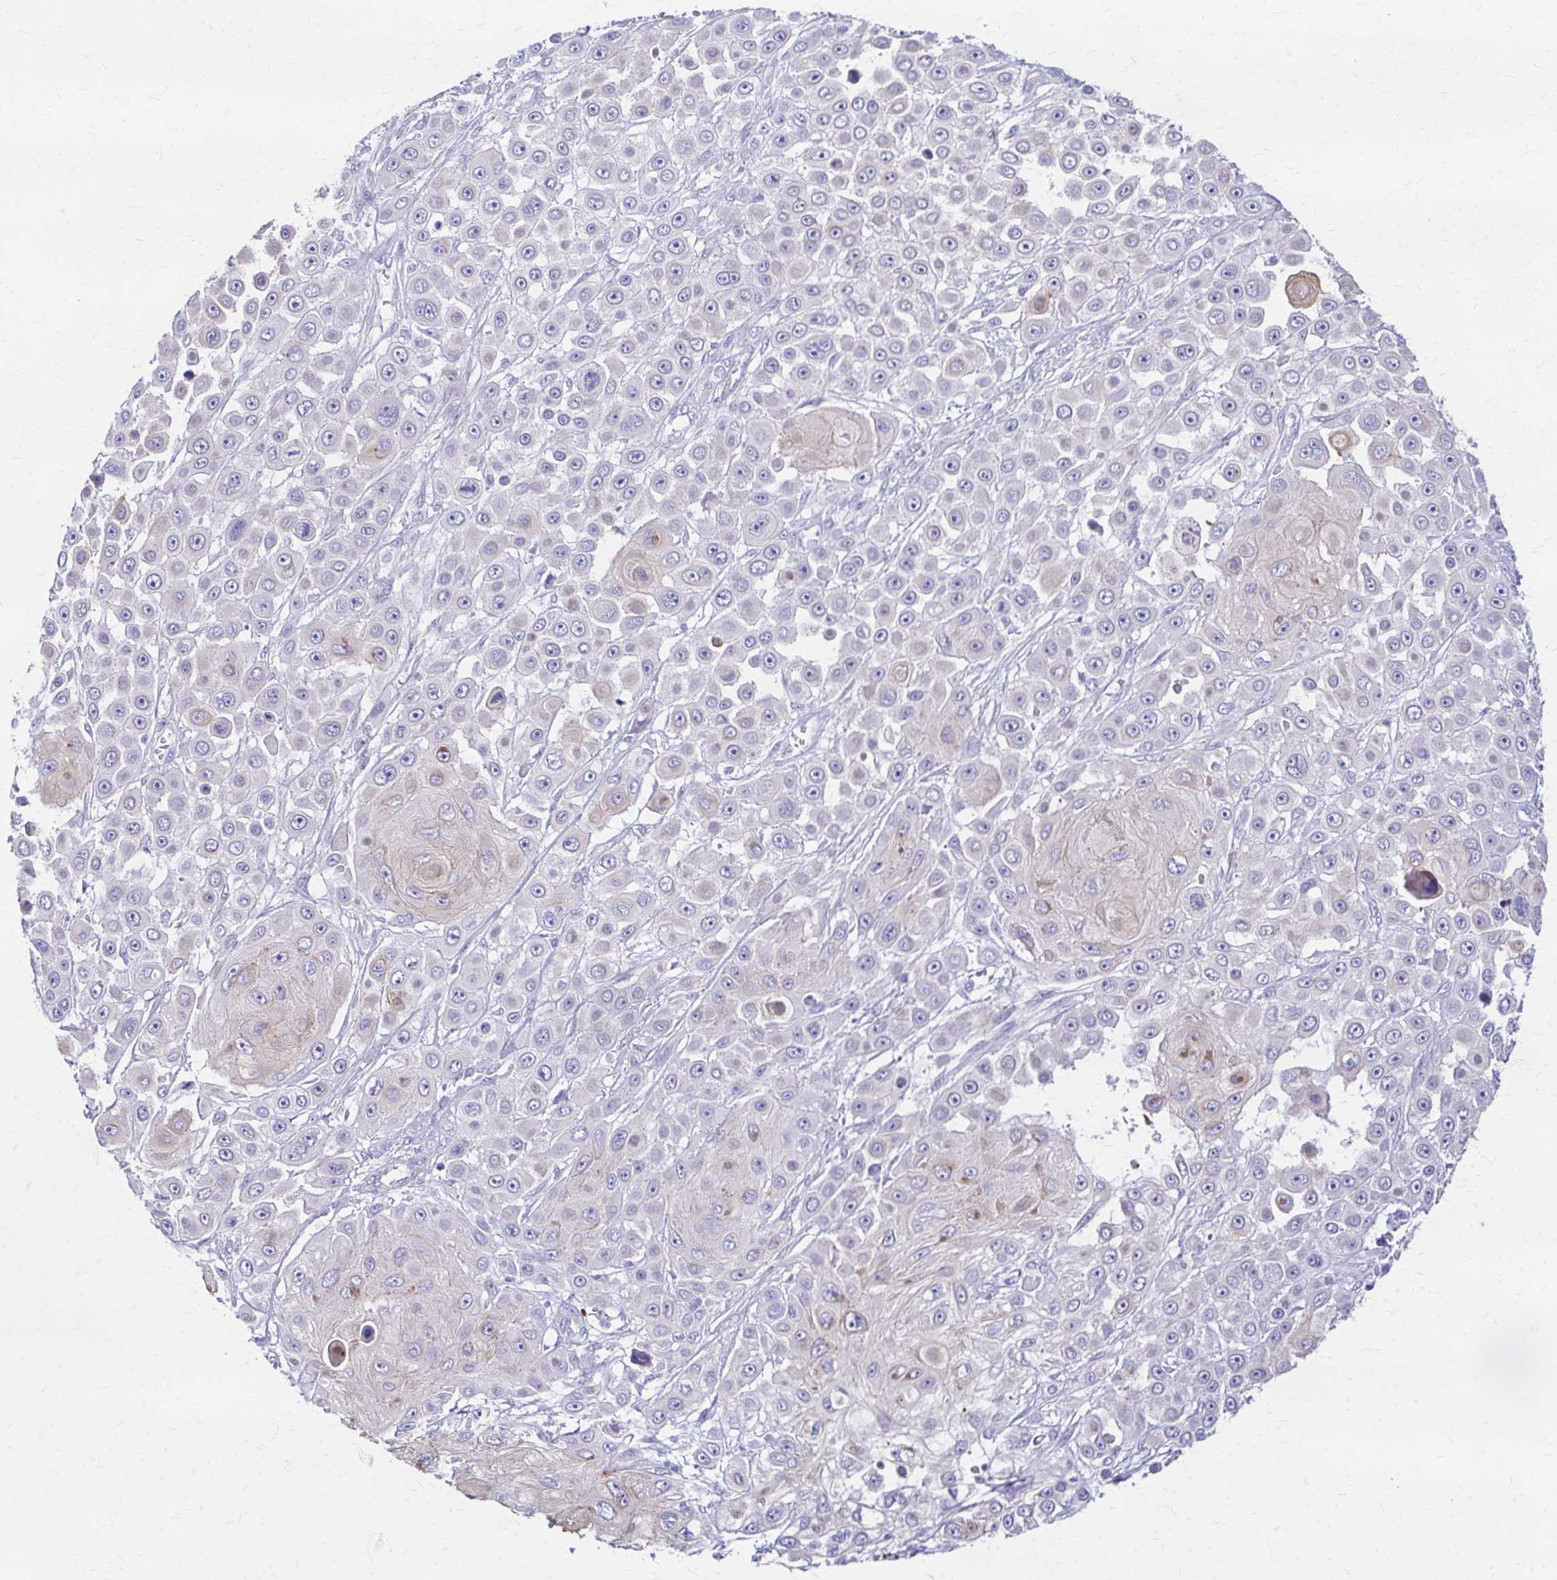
{"staining": {"intensity": "negative", "quantity": "none", "location": "none"}, "tissue": "skin cancer", "cell_type": "Tumor cells", "image_type": "cancer", "snomed": [{"axis": "morphology", "description": "Squamous cell carcinoma, NOS"}, {"axis": "topography", "description": "Skin"}], "caption": "An immunohistochemistry histopathology image of squamous cell carcinoma (skin) is shown. There is no staining in tumor cells of squamous cell carcinoma (skin).", "gene": "DSP", "patient": {"sex": "male", "age": 67}}